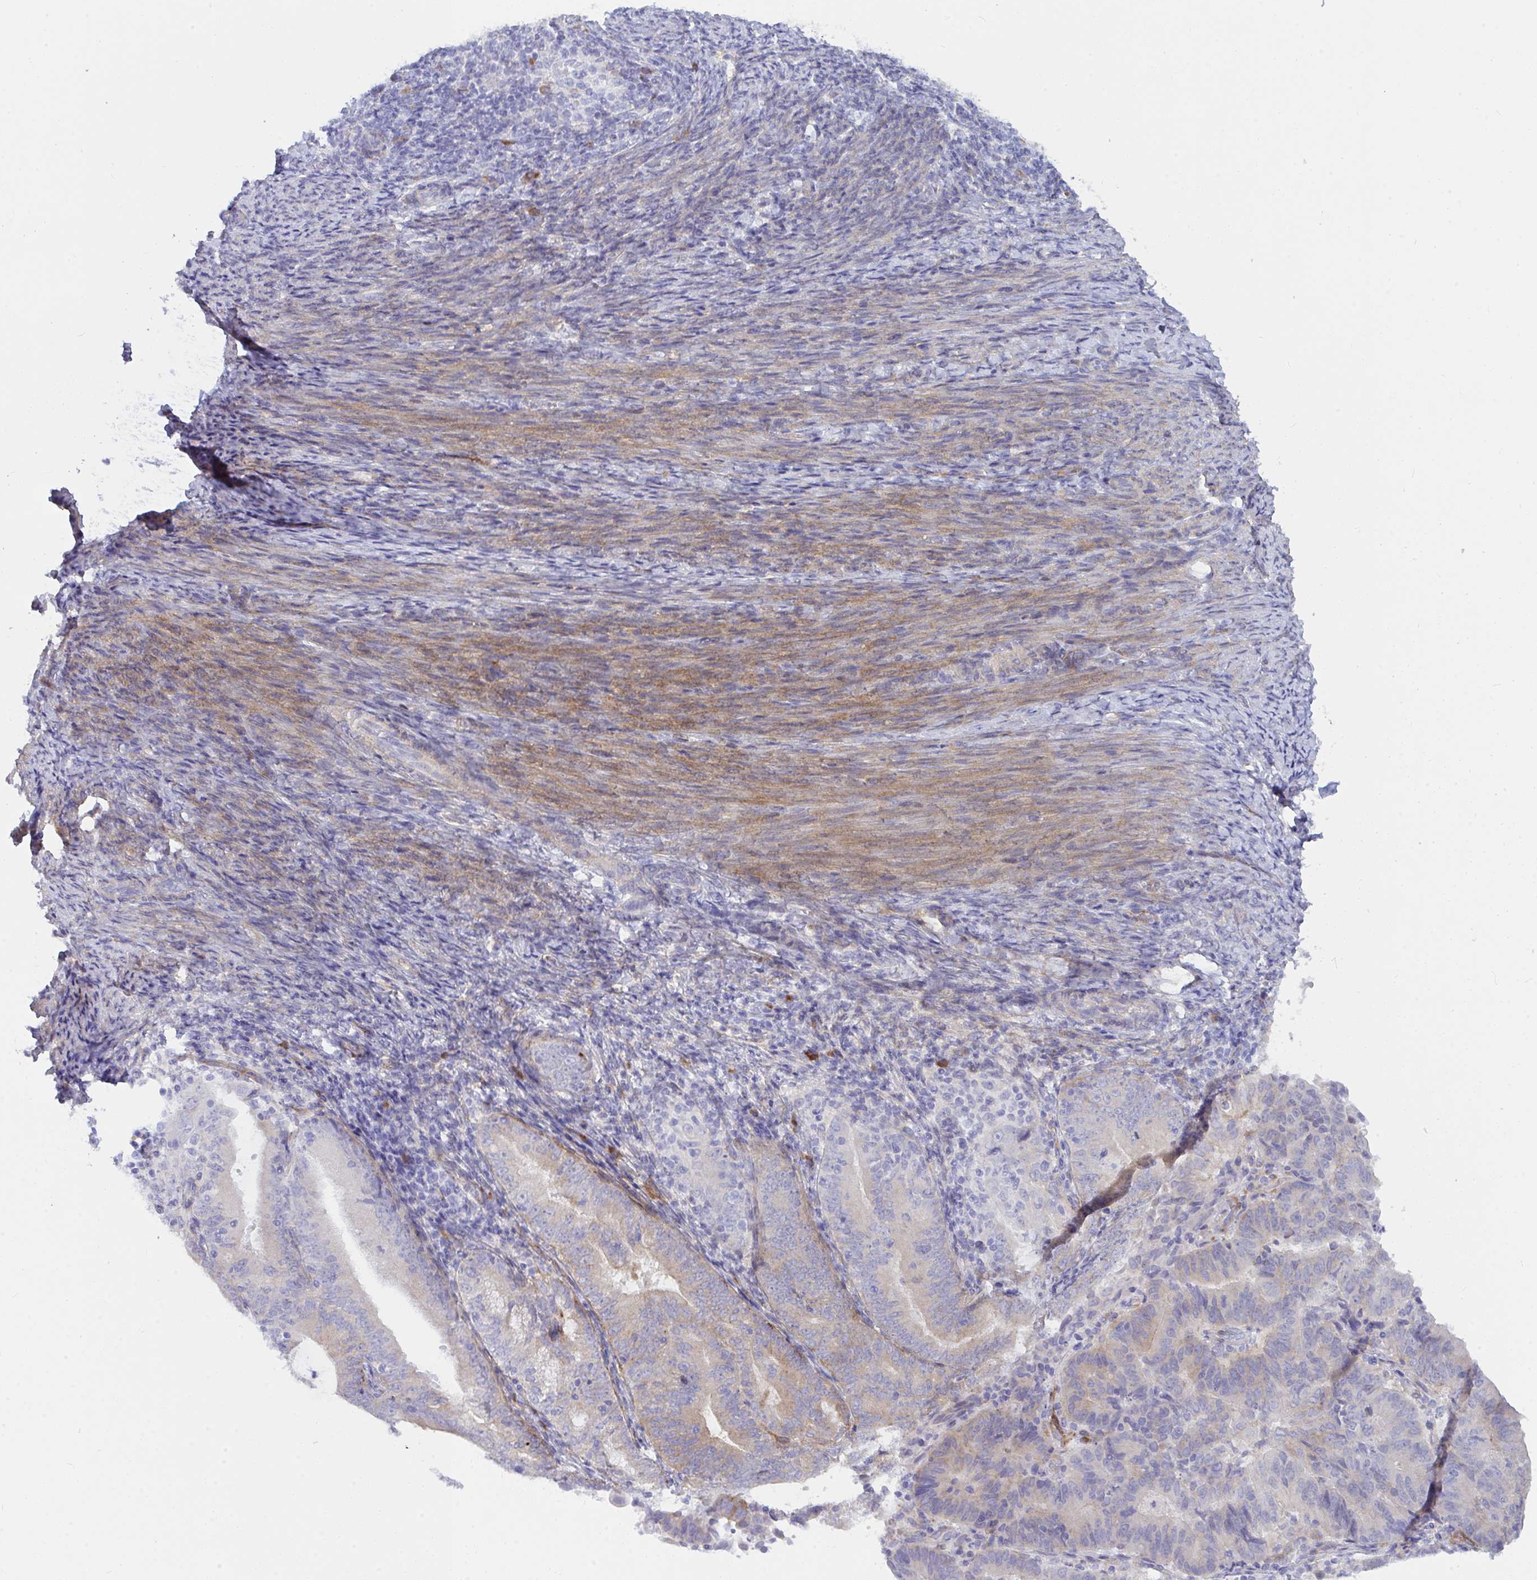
{"staining": {"intensity": "weak", "quantity": "<25%", "location": "cytoplasmic/membranous"}, "tissue": "endometrial cancer", "cell_type": "Tumor cells", "image_type": "cancer", "snomed": [{"axis": "morphology", "description": "Adenocarcinoma, NOS"}, {"axis": "topography", "description": "Endometrium"}], "caption": "An IHC photomicrograph of endometrial adenocarcinoma is shown. There is no staining in tumor cells of endometrial adenocarcinoma.", "gene": "GAB1", "patient": {"sex": "female", "age": 70}}